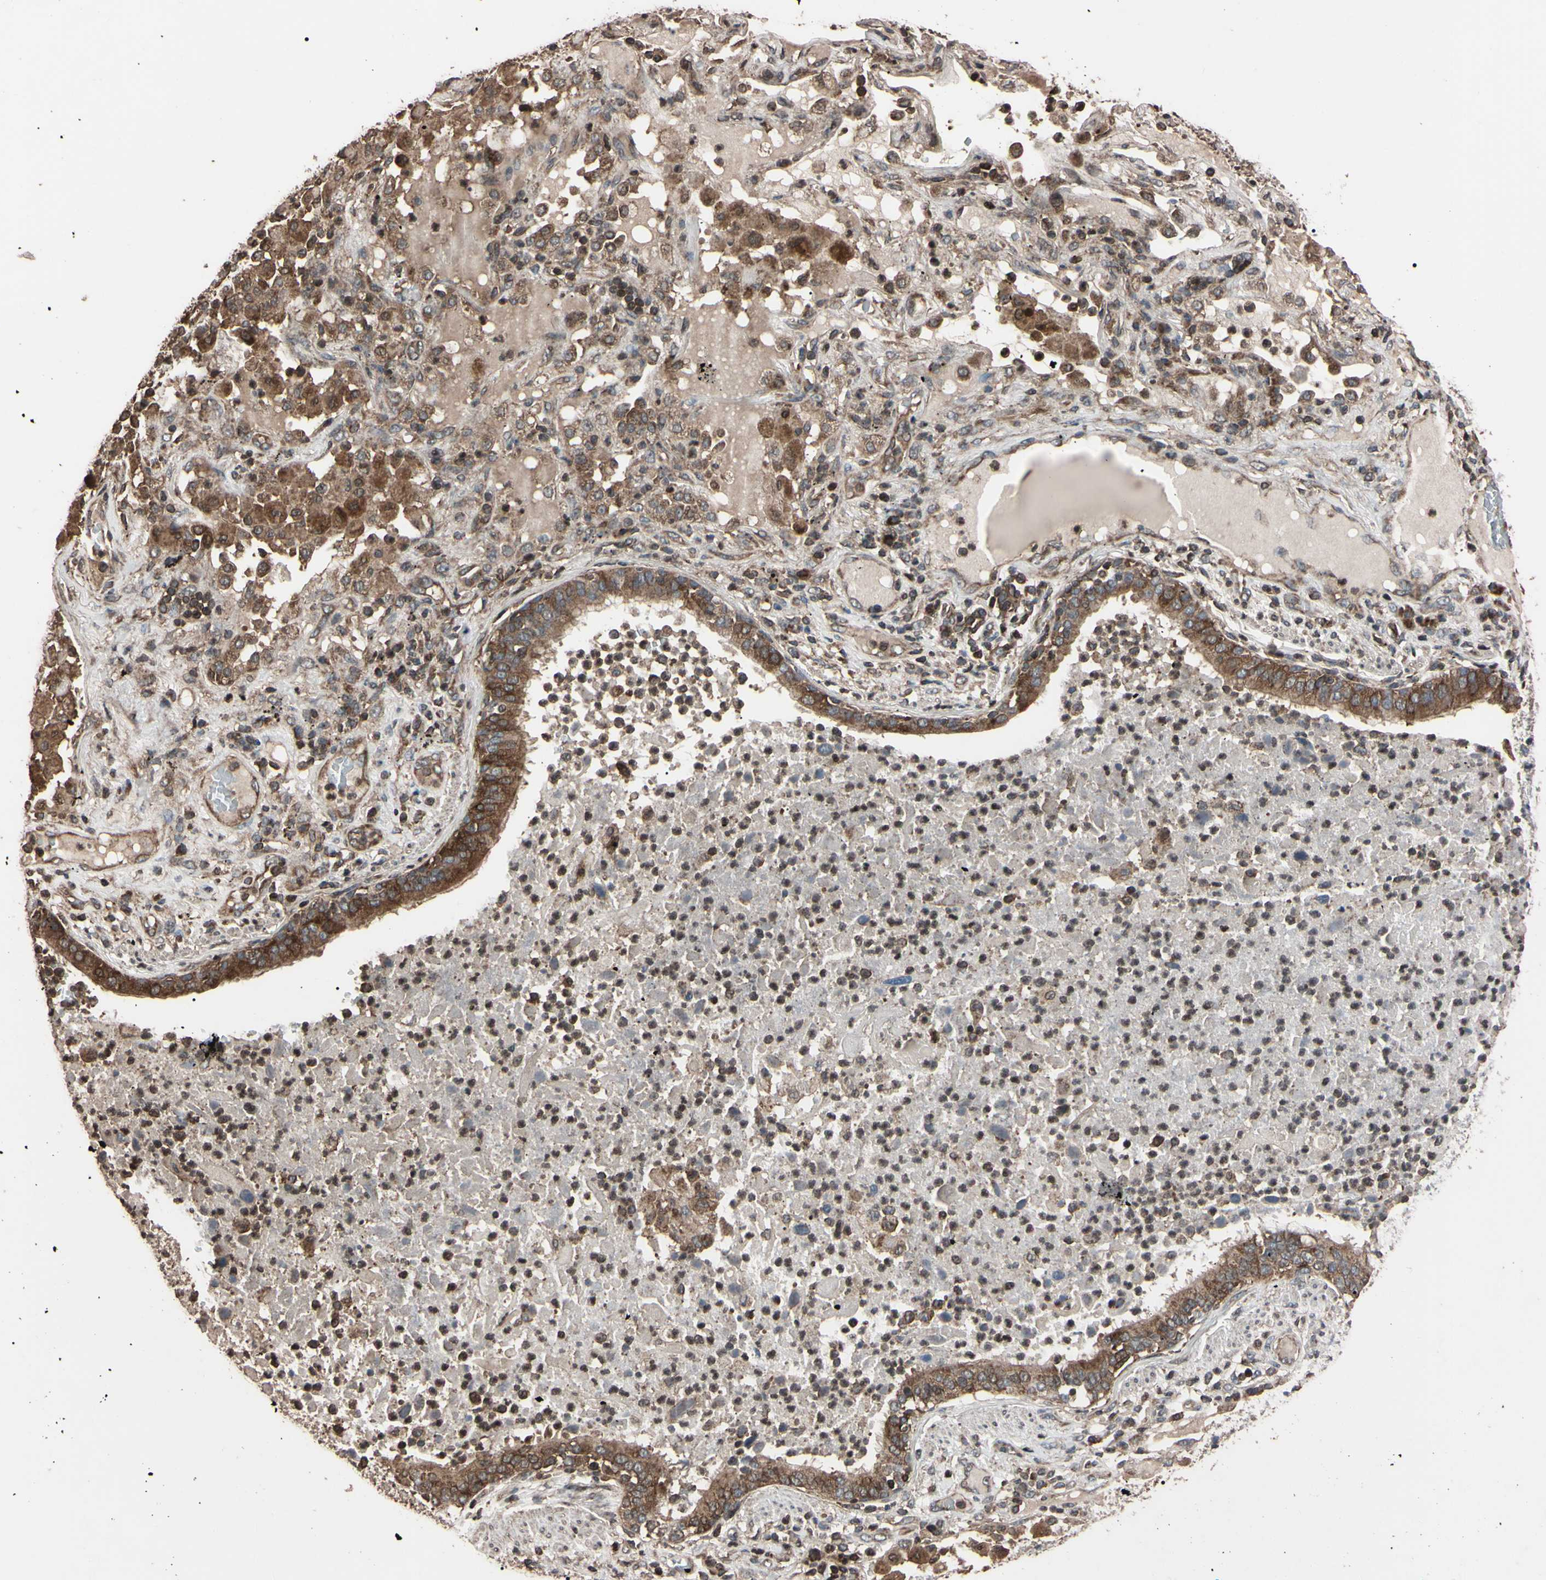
{"staining": {"intensity": "moderate", "quantity": ">75%", "location": "cytoplasmic/membranous"}, "tissue": "lung cancer", "cell_type": "Tumor cells", "image_type": "cancer", "snomed": [{"axis": "morphology", "description": "Squamous cell carcinoma, NOS"}, {"axis": "topography", "description": "Lung"}], "caption": "Moderate cytoplasmic/membranous expression for a protein is appreciated in approximately >75% of tumor cells of lung cancer (squamous cell carcinoma) using immunohistochemistry.", "gene": "TNFRSF1A", "patient": {"sex": "male", "age": 57}}